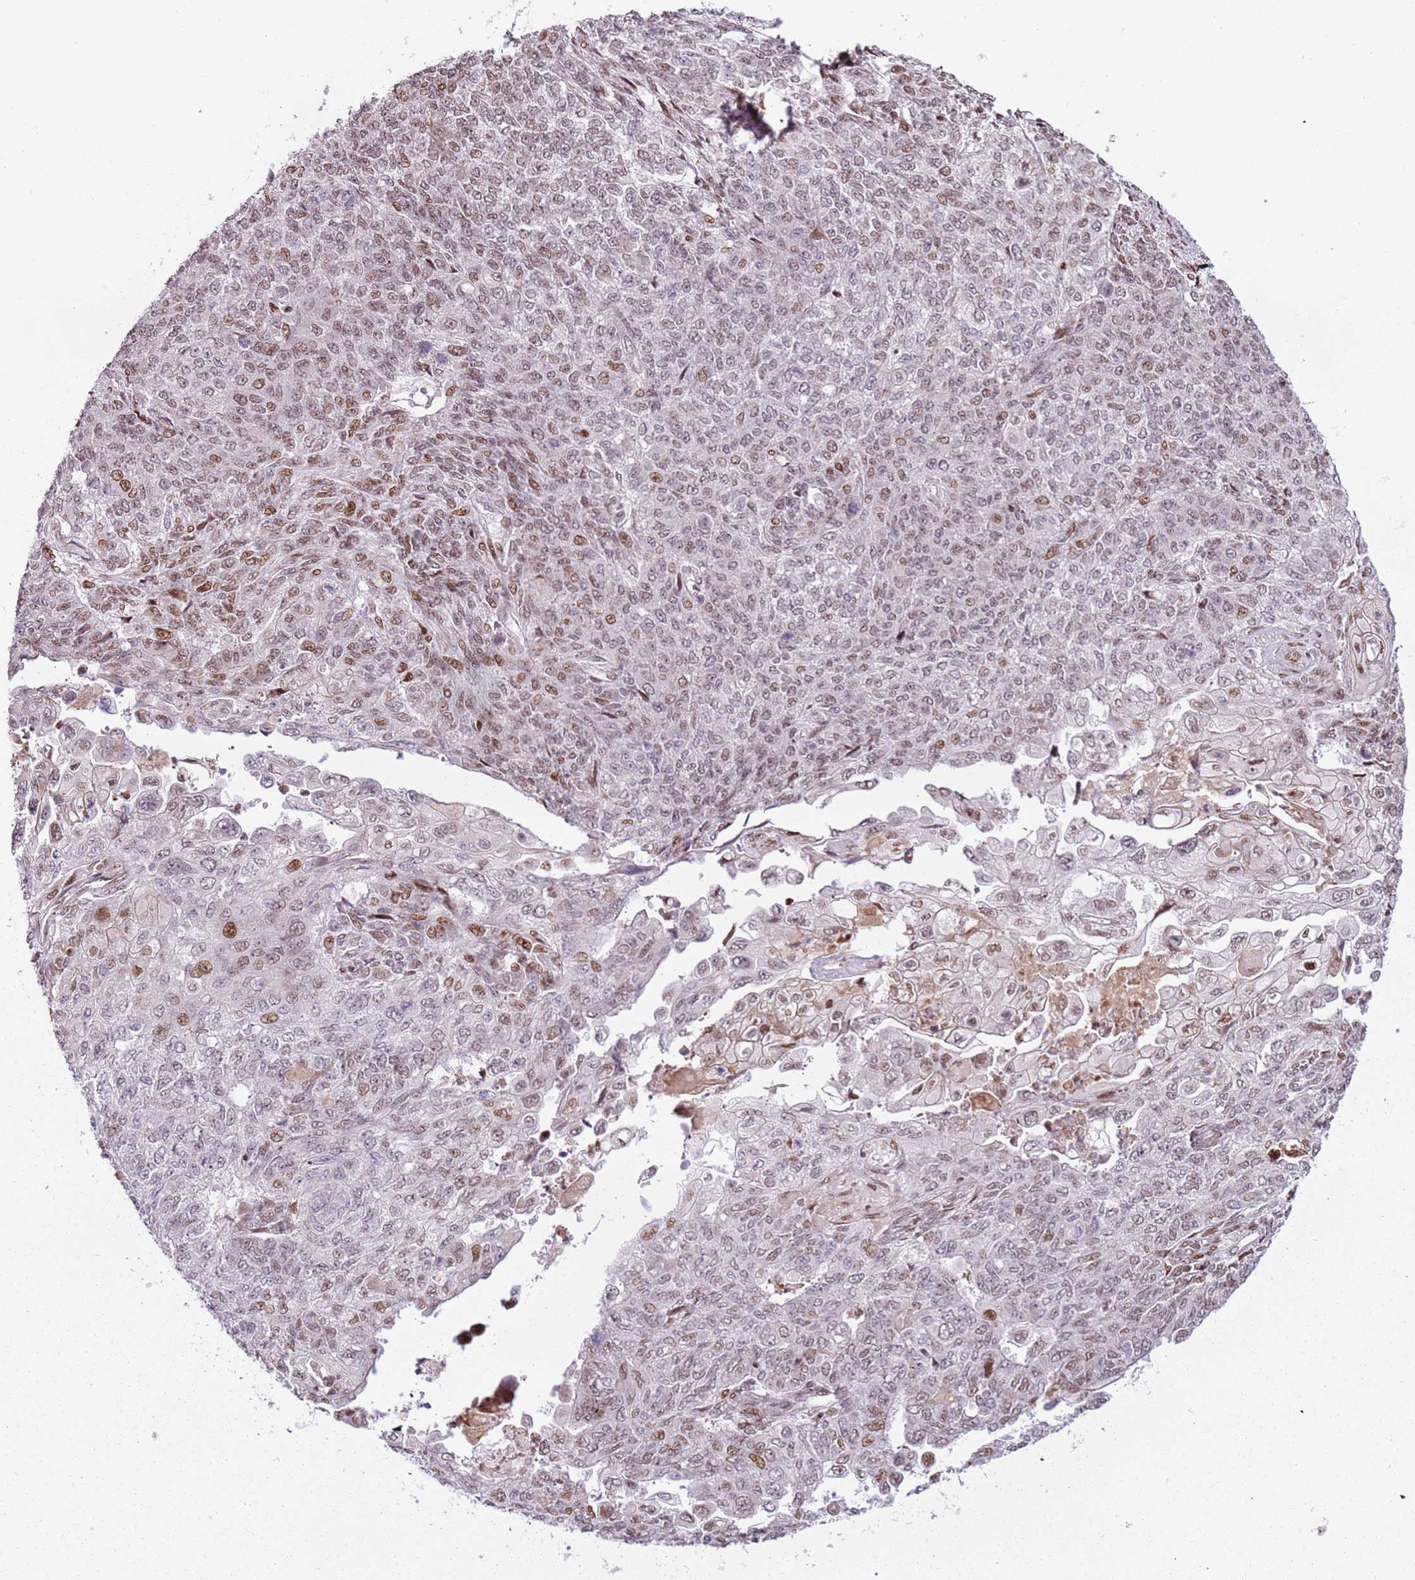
{"staining": {"intensity": "moderate", "quantity": "<25%", "location": "nuclear"}, "tissue": "endometrial cancer", "cell_type": "Tumor cells", "image_type": "cancer", "snomed": [{"axis": "morphology", "description": "Adenocarcinoma, NOS"}, {"axis": "topography", "description": "Endometrium"}], "caption": "A high-resolution photomicrograph shows immunohistochemistry (IHC) staining of endometrial cancer (adenocarcinoma), which exhibits moderate nuclear staining in approximately <25% of tumor cells.", "gene": "PCTP", "patient": {"sex": "female", "age": 32}}